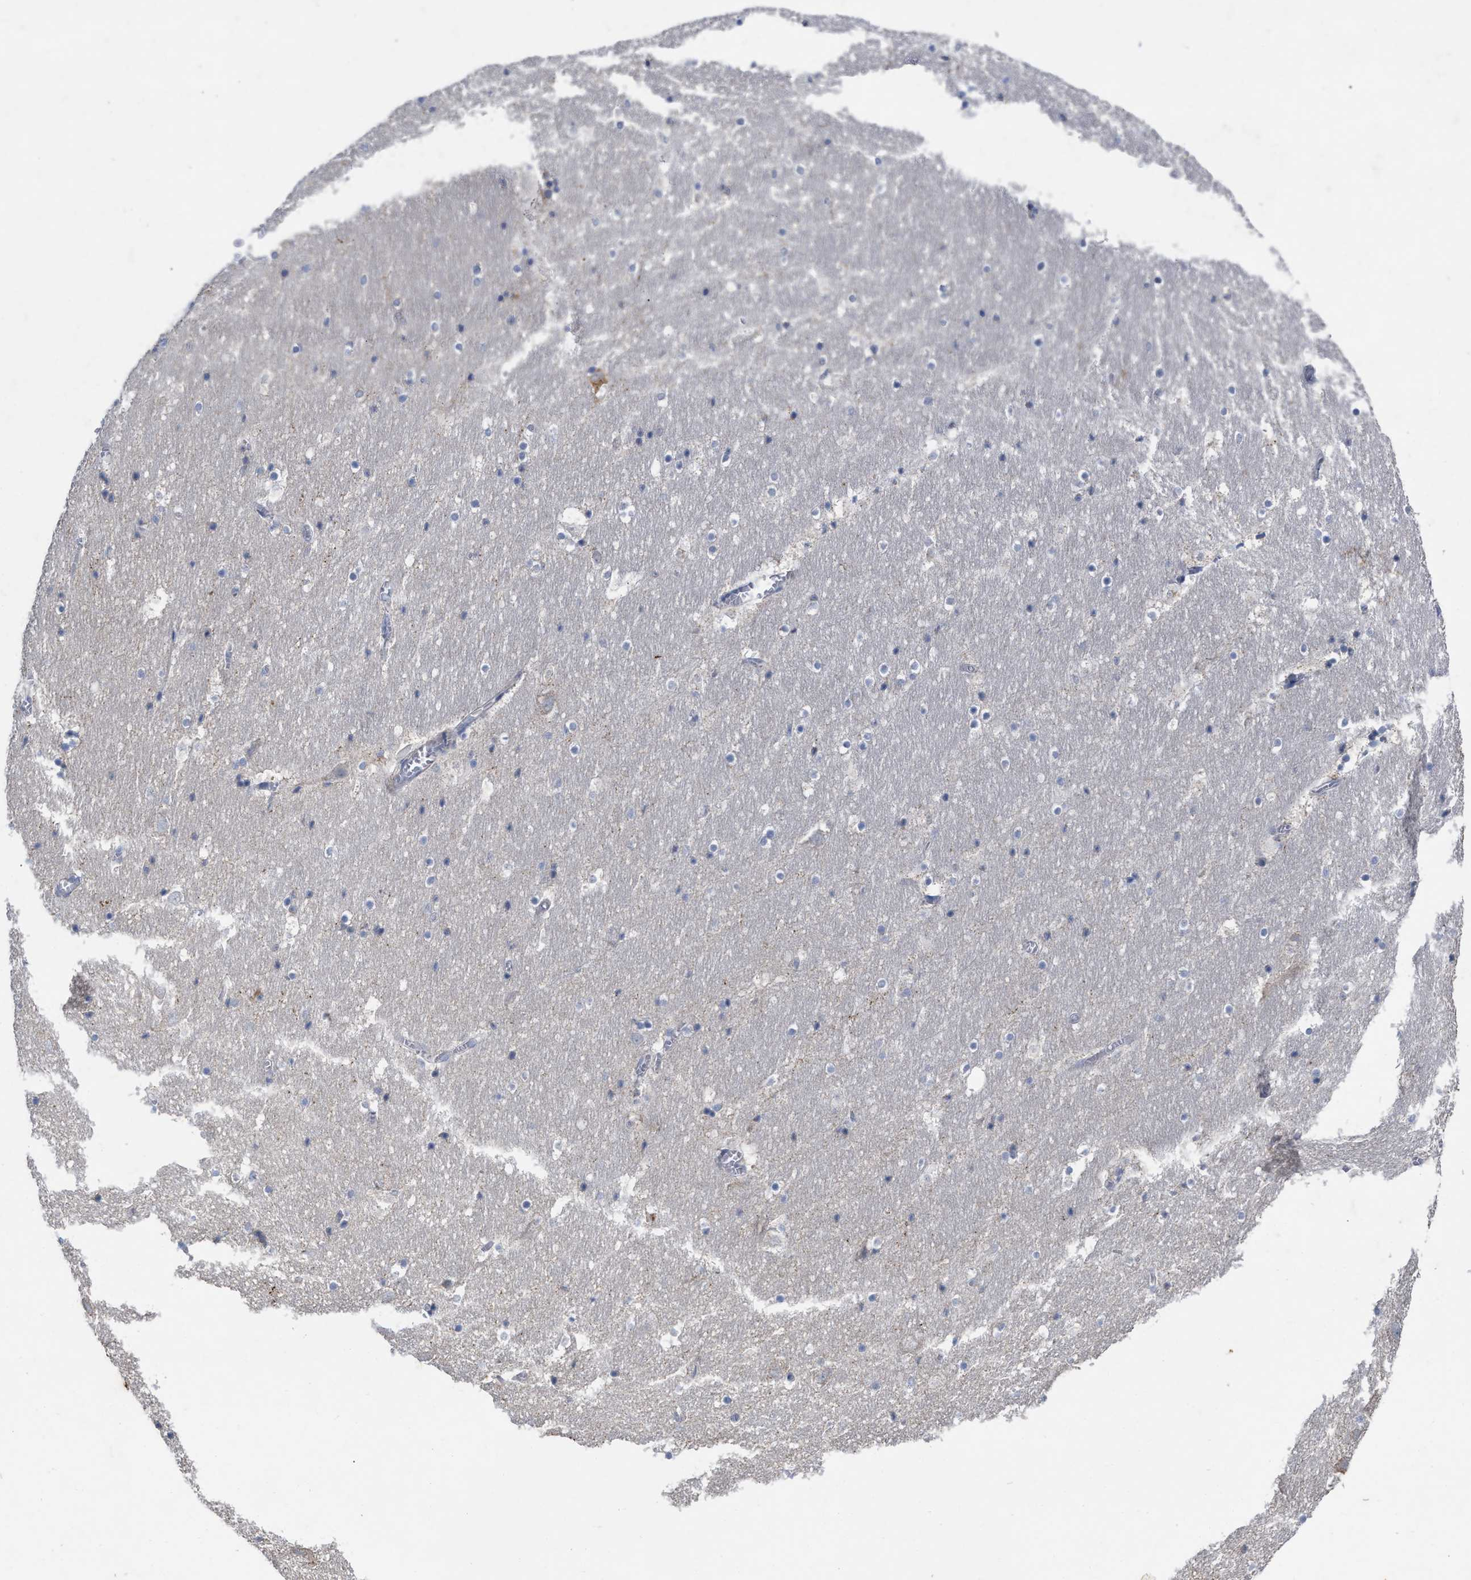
{"staining": {"intensity": "negative", "quantity": "none", "location": "none"}, "tissue": "hippocampus", "cell_type": "Glial cells", "image_type": "normal", "snomed": [{"axis": "morphology", "description": "Normal tissue, NOS"}, {"axis": "topography", "description": "Hippocampus"}], "caption": "This is an IHC micrograph of benign hippocampus. There is no staining in glial cells.", "gene": "VIP", "patient": {"sex": "male", "age": 45}}